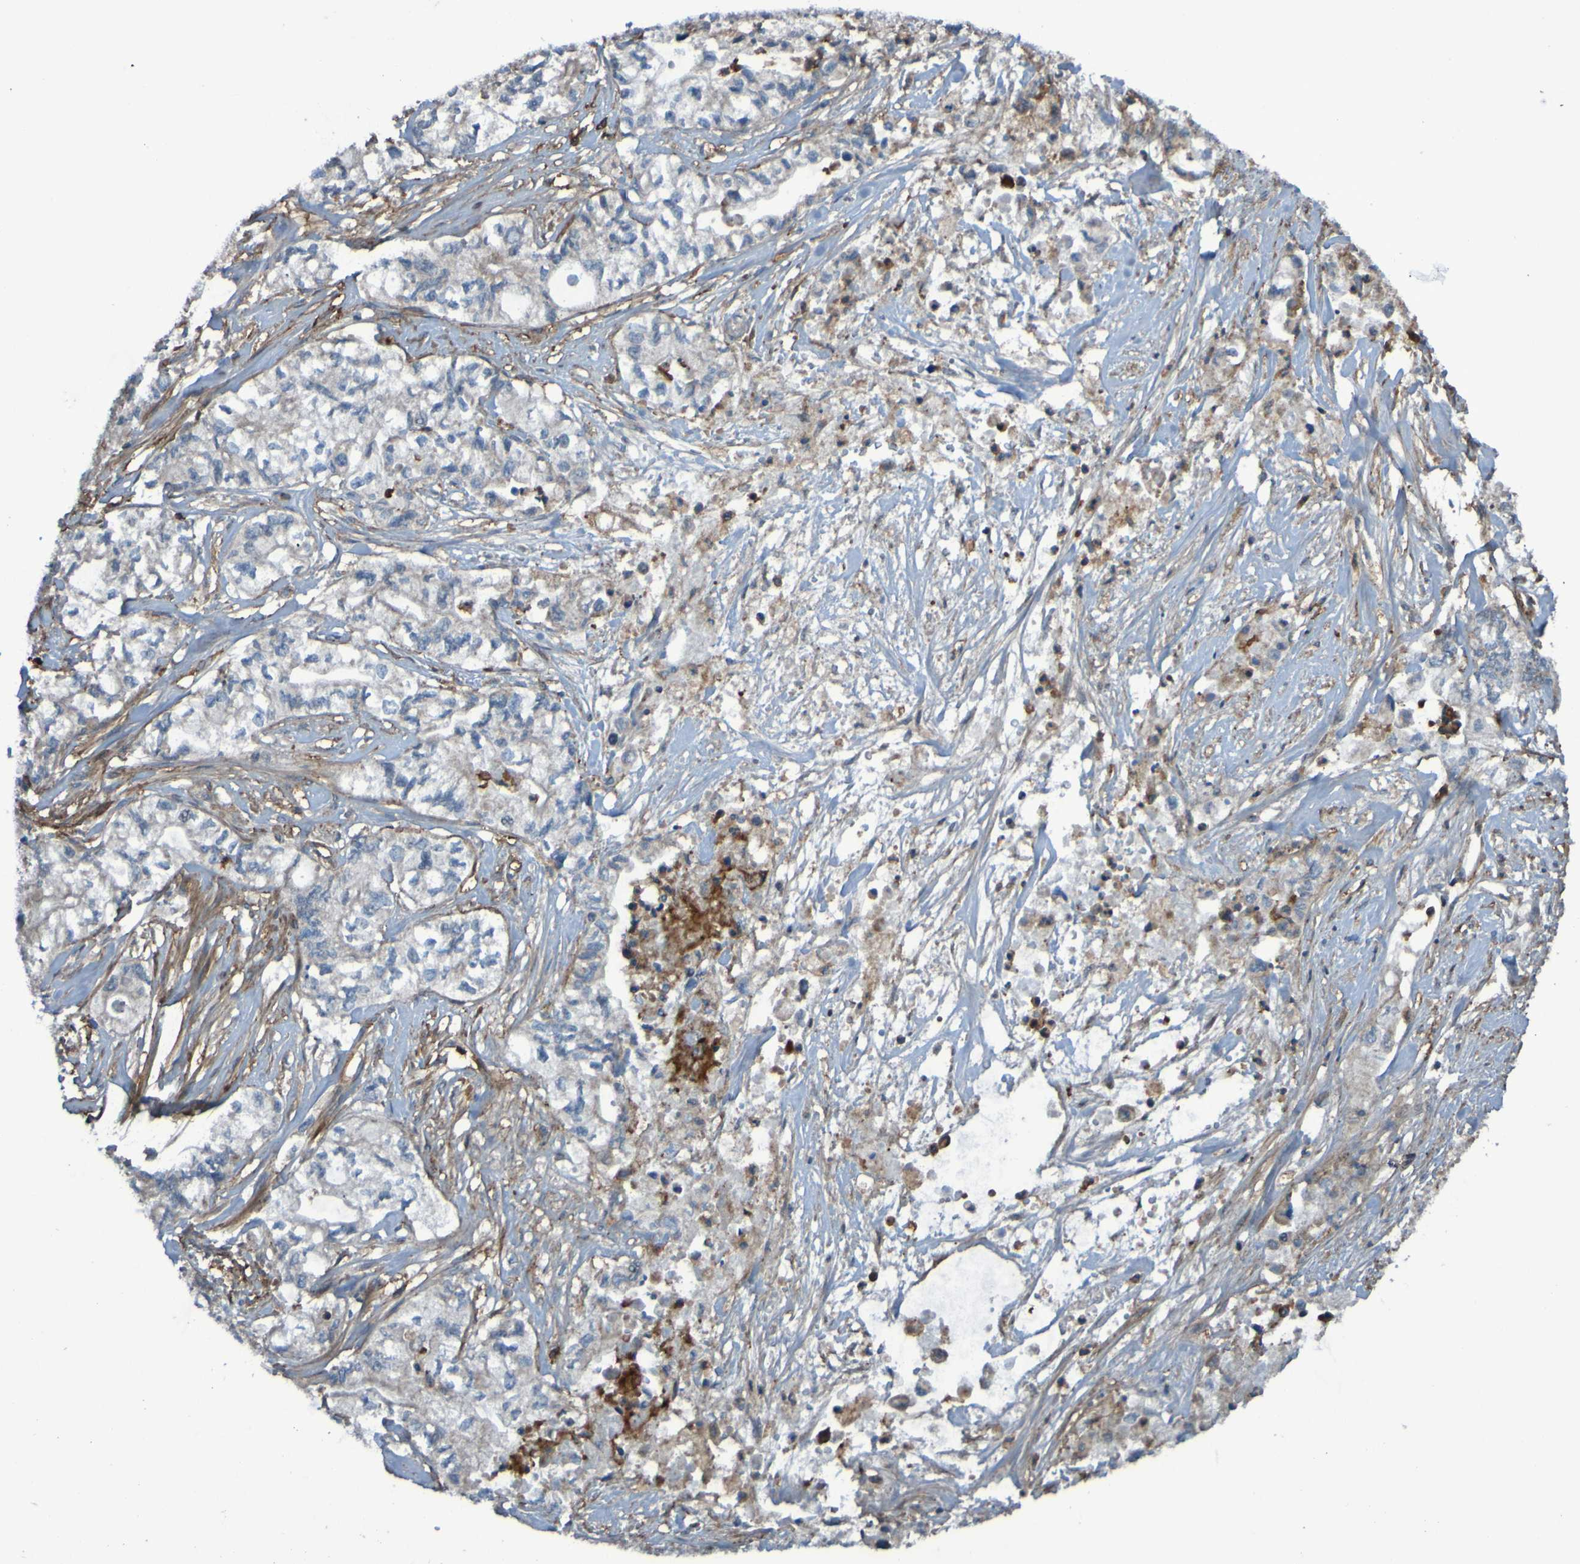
{"staining": {"intensity": "weak", "quantity": ">75%", "location": "cytoplasmic/membranous"}, "tissue": "pancreatic cancer", "cell_type": "Tumor cells", "image_type": "cancer", "snomed": [{"axis": "morphology", "description": "Adenocarcinoma, NOS"}, {"axis": "topography", "description": "Pancreas"}], "caption": "A brown stain labels weak cytoplasmic/membranous positivity of a protein in pancreatic cancer tumor cells. (brown staining indicates protein expression, while blue staining denotes nuclei).", "gene": "PDGFB", "patient": {"sex": "male", "age": 79}}